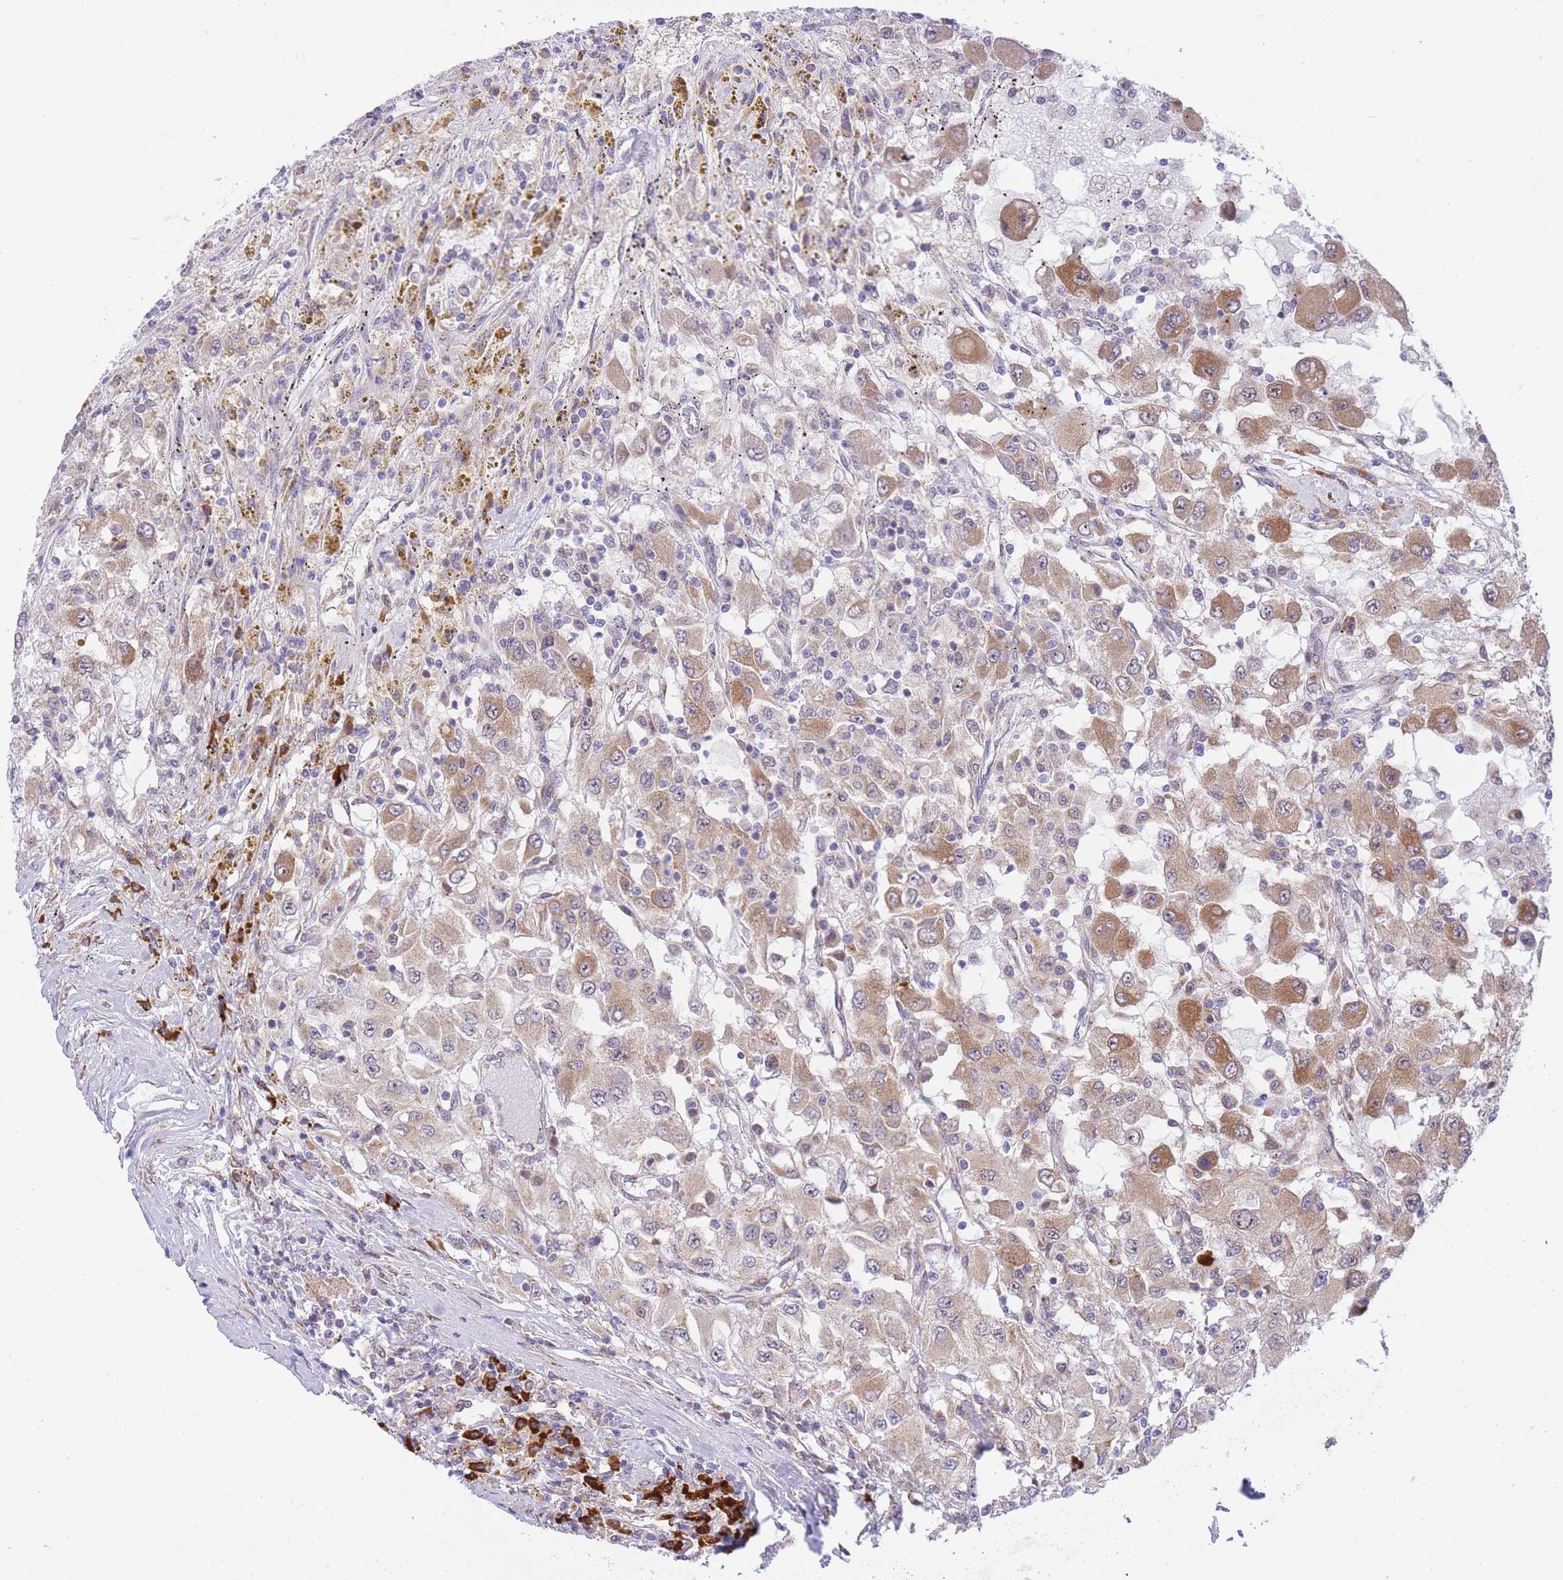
{"staining": {"intensity": "moderate", "quantity": "25%-75%", "location": "cytoplasmic/membranous"}, "tissue": "renal cancer", "cell_type": "Tumor cells", "image_type": "cancer", "snomed": [{"axis": "morphology", "description": "Adenocarcinoma, NOS"}, {"axis": "topography", "description": "Kidney"}], "caption": "Immunohistochemistry (IHC) histopathology image of neoplastic tissue: human renal cancer (adenocarcinoma) stained using immunohistochemistry (IHC) reveals medium levels of moderate protein expression localized specifically in the cytoplasmic/membranous of tumor cells, appearing as a cytoplasmic/membranous brown color.", "gene": "EXOSC8", "patient": {"sex": "female", "age": 67}}